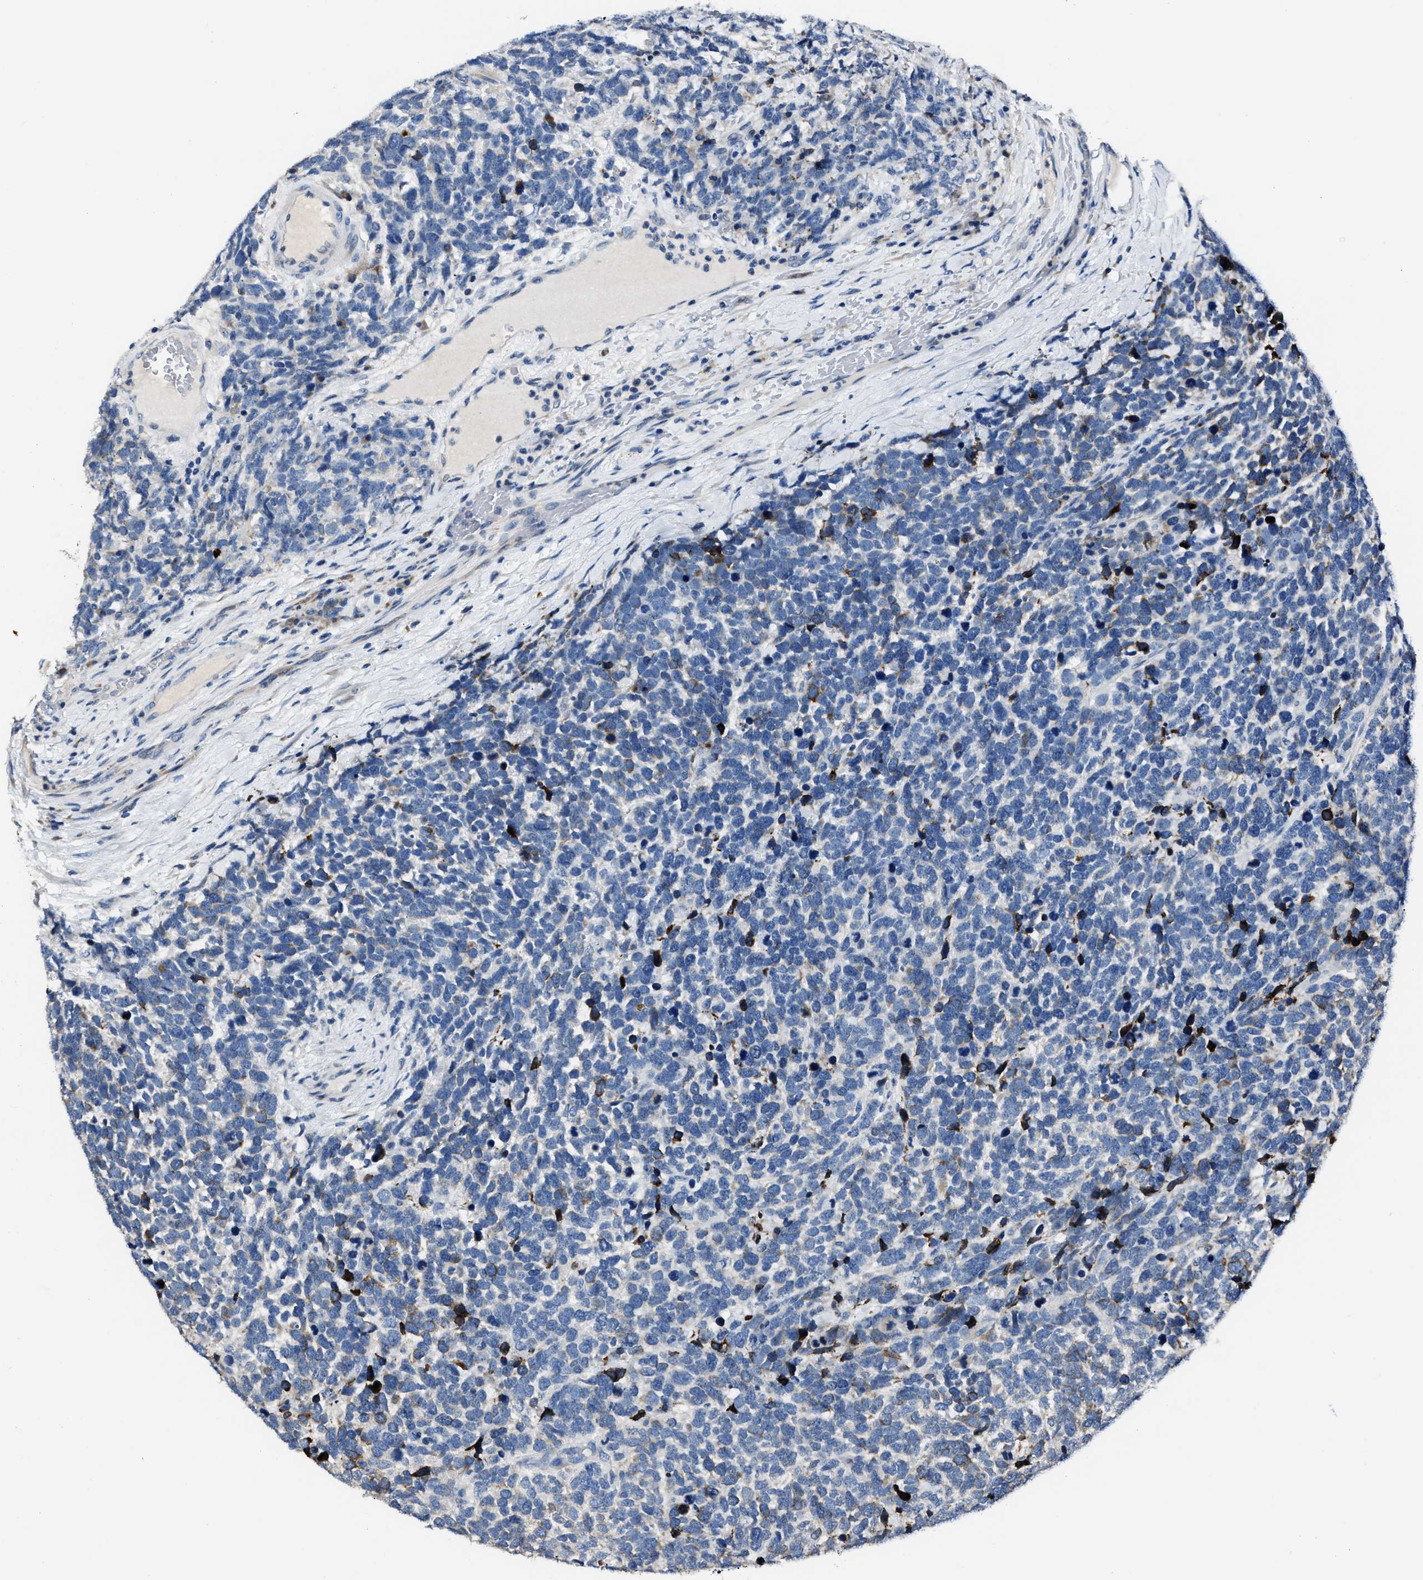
{"staining": {"intensity": "negative", "quantity": "none", "location": "none"}, "tissue": "urothelial cancer", "cell_type": "Tumor cells", "image_type": "cancer", "snomed": [{"axis": "morphology", "description": "Urothelial carcinoma, High grade"}, {"axis": "topography", "description": "Urinary bladder"}], "caption": "Immunohistochemical staining of human urothelial cancer reveals no significant positivity in tumor cells.", "gene": "DNAJC24", "patient": {"sex": "female", "age": 82}}